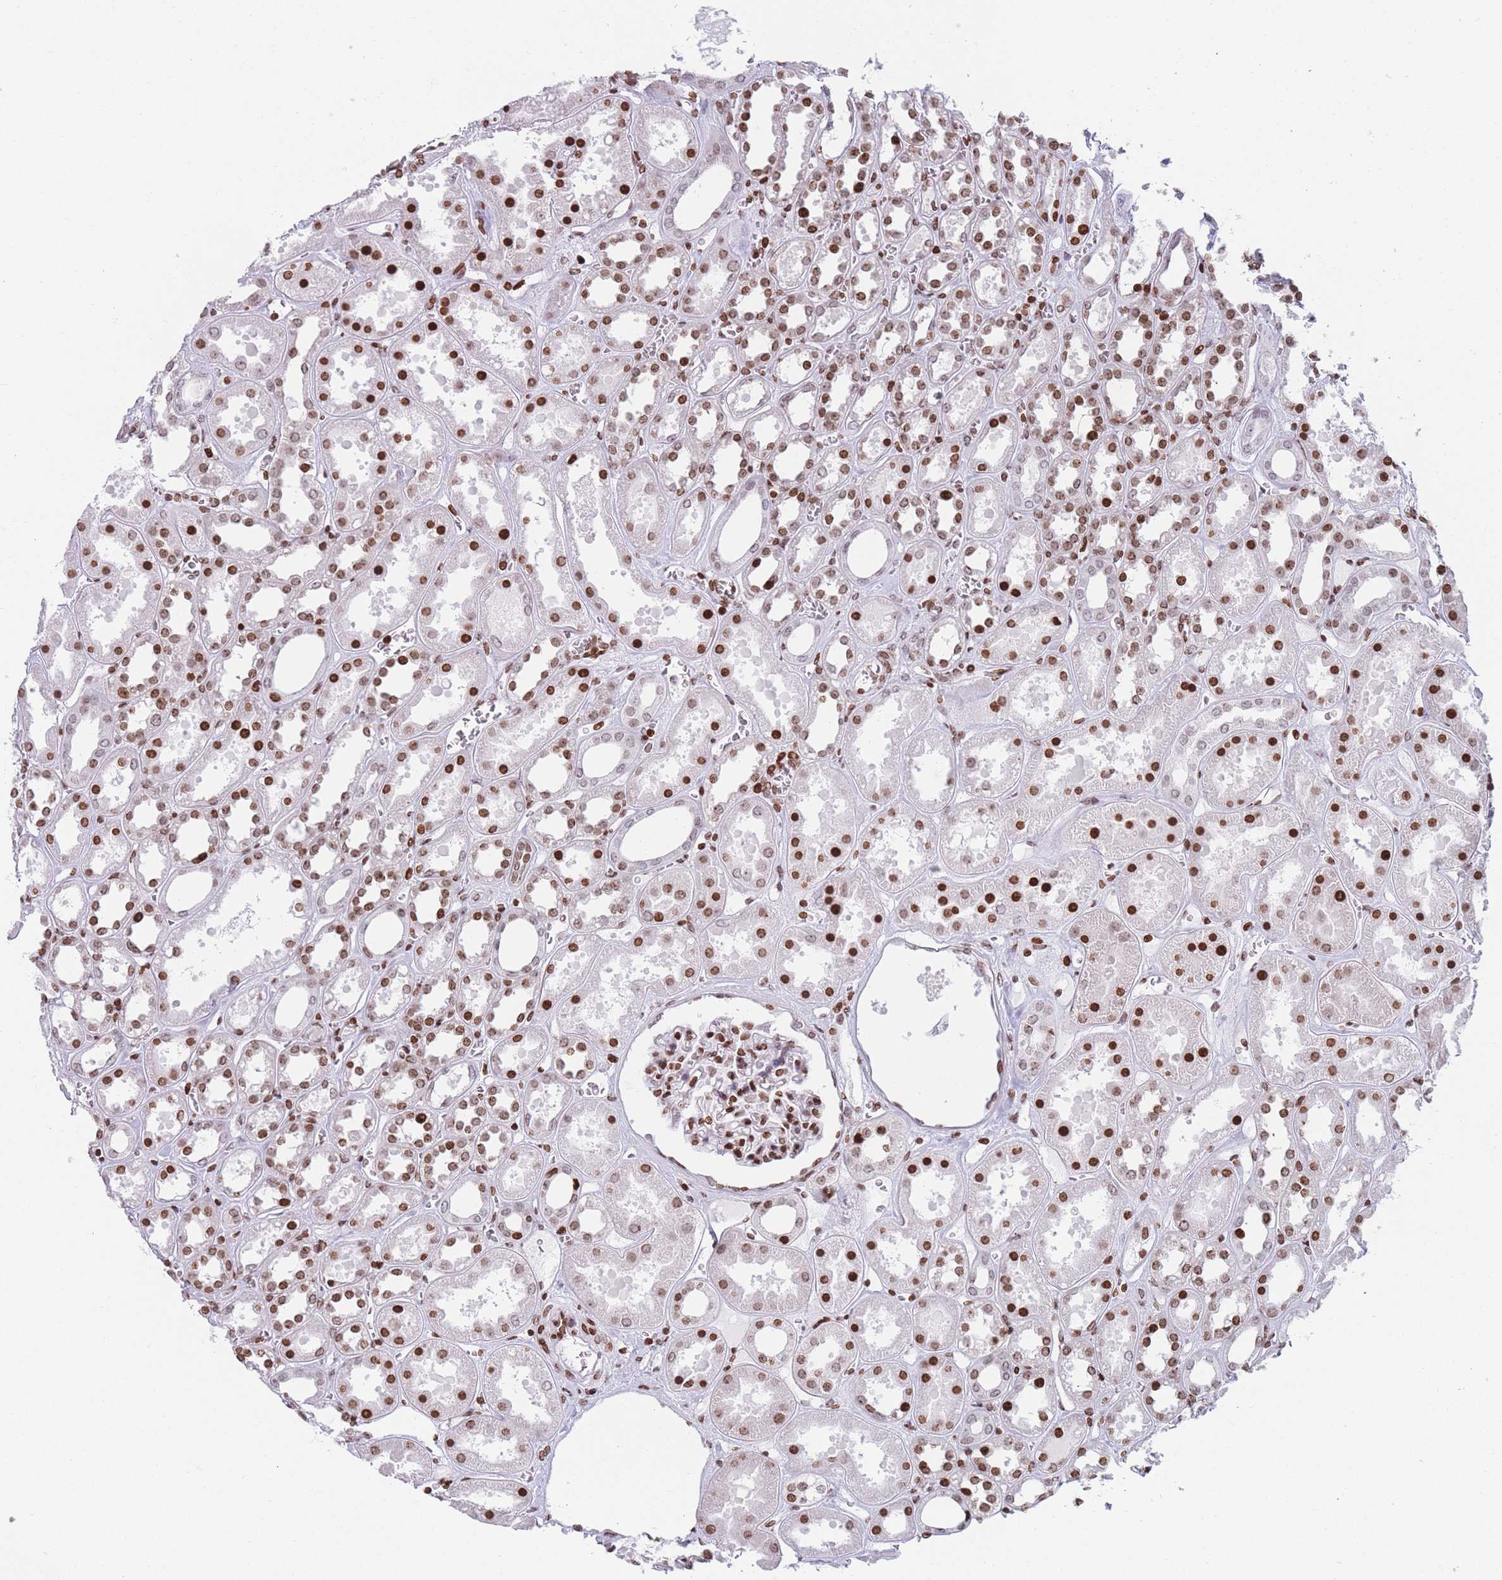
{"staining": {"intensity": "strong", "quantity": ">75%", "location": "nuclear"}, "tissue": "kidney", "cell_type": "Cells in glomeruli", "image_type": "normal", "snomed": [{"axis": "morphology", "description": "Normal tissue, NOS"}, {"axis": "topography", "description": "Kidney"}], "caption": "This histopathology image demonstrates unremarkable kidney stained with immunohistochemistry to label a protein in brown. The nuclear of cells in glomeruli show strong positivity for the protein. Nuclei are counter-stained blue.", "gene": "AK9", "patient": {"sex": "female", "age": 41}}